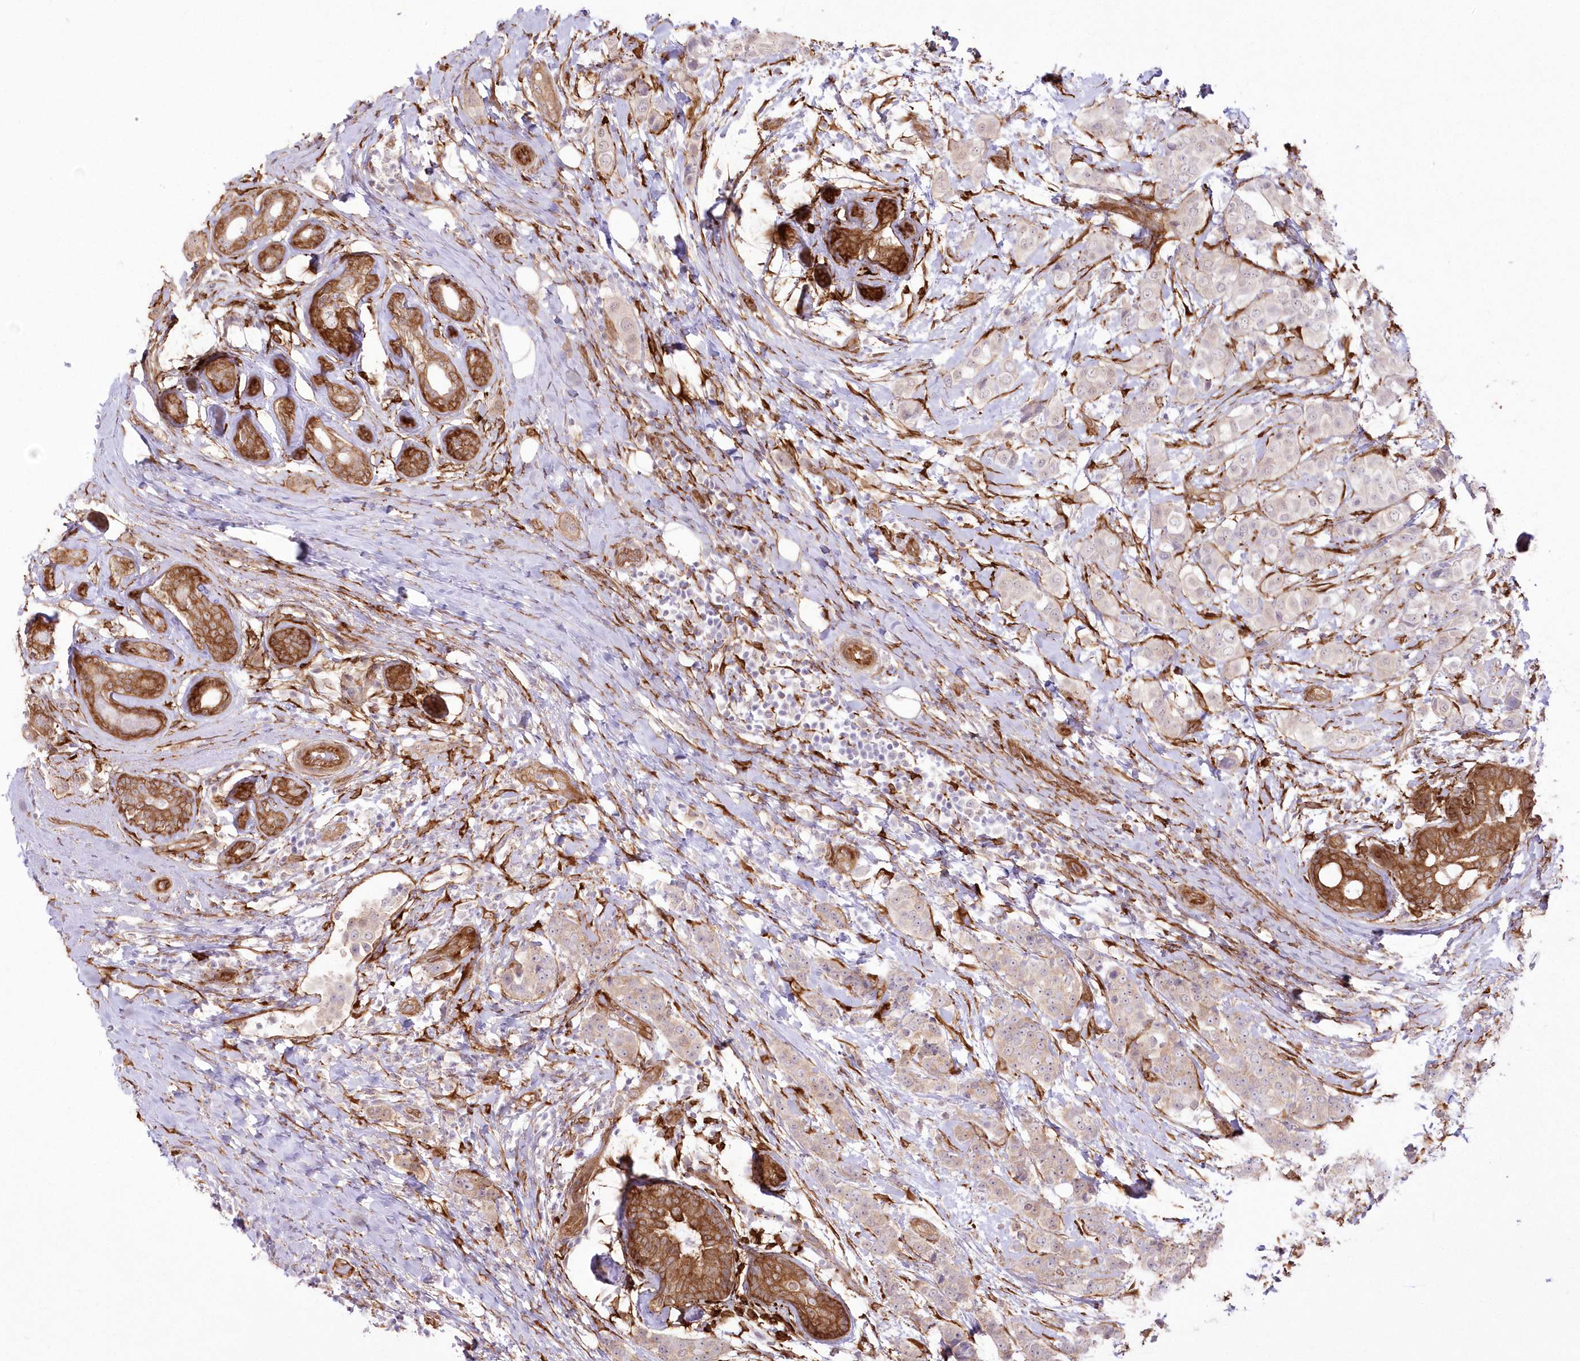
{"staining": {"intensity": "negative", "quantity": "none", "location": "none"}, "tissue": "breast cancer", "cell_type": "Tumor cells", "image_type": "cancer", "snomed": [{"axis": "morphology", "description": "Lobular carcinoma"}, {"axis": "topography", "description": "Breast"}], "caption": "Immunohistochemistry of lobular carcinoma (breast) displays no expression in tumor cells.", "gene": "SH3PXD2B", "patient": {"sex": "female", "age": 51}}